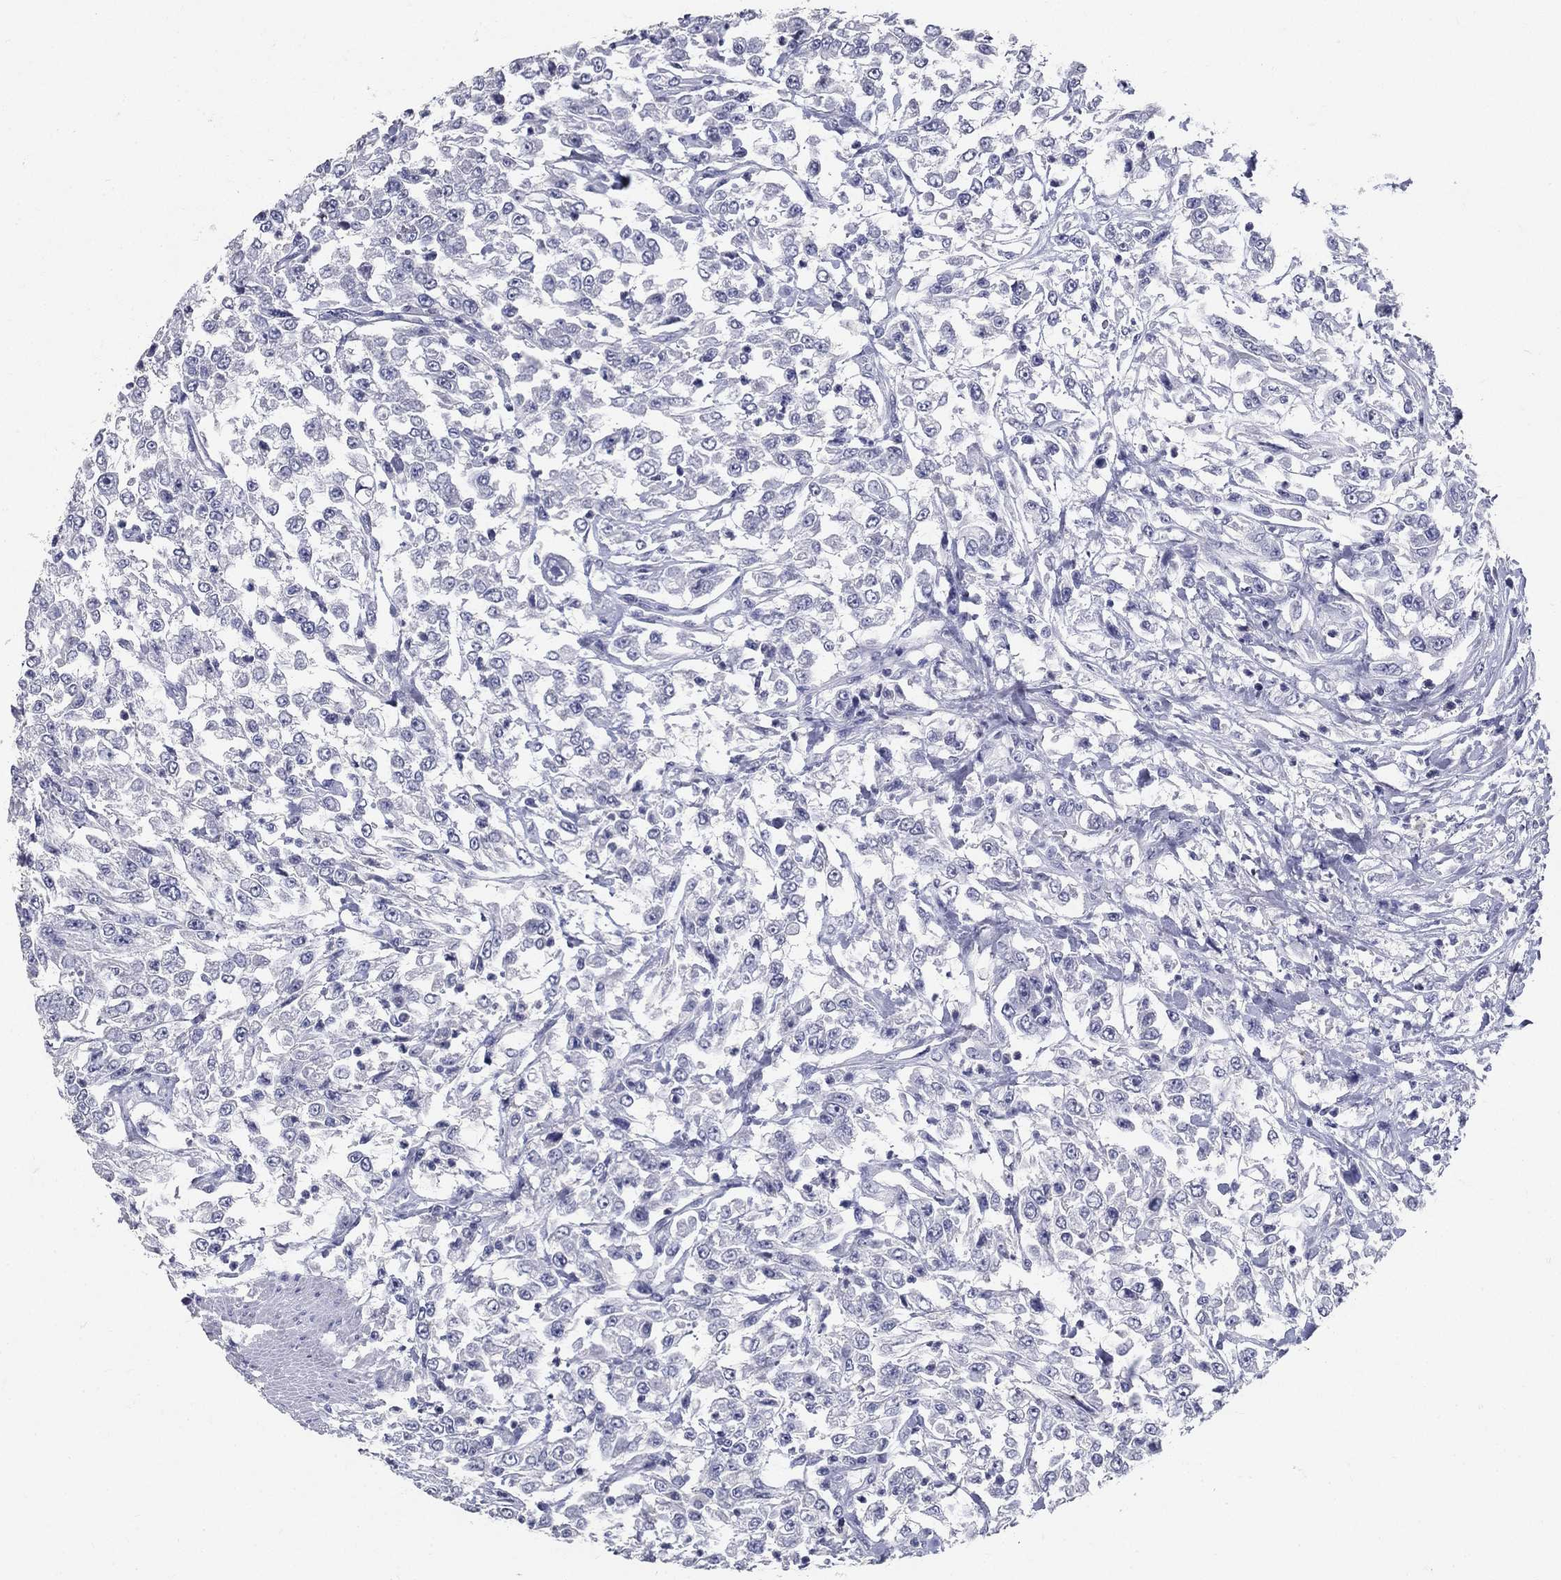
{"staining": {"intensity": "negative", "quantity": "none", "location": "none"}, "tissue": "urothelial cancer", "cell_type": "Tumor cells", "image_type": "cancer", "snomed": [{"axis": "morphology", "description": "Urothelial carcinoma, High grade"}, {"axis": "topography", "description": "Urinary bladder"}], "caption": "Tumor cells show no significant protein staining in urothelial cancer.", "gene": "POMC", "patient": {"sex": "male", "age": 46}}